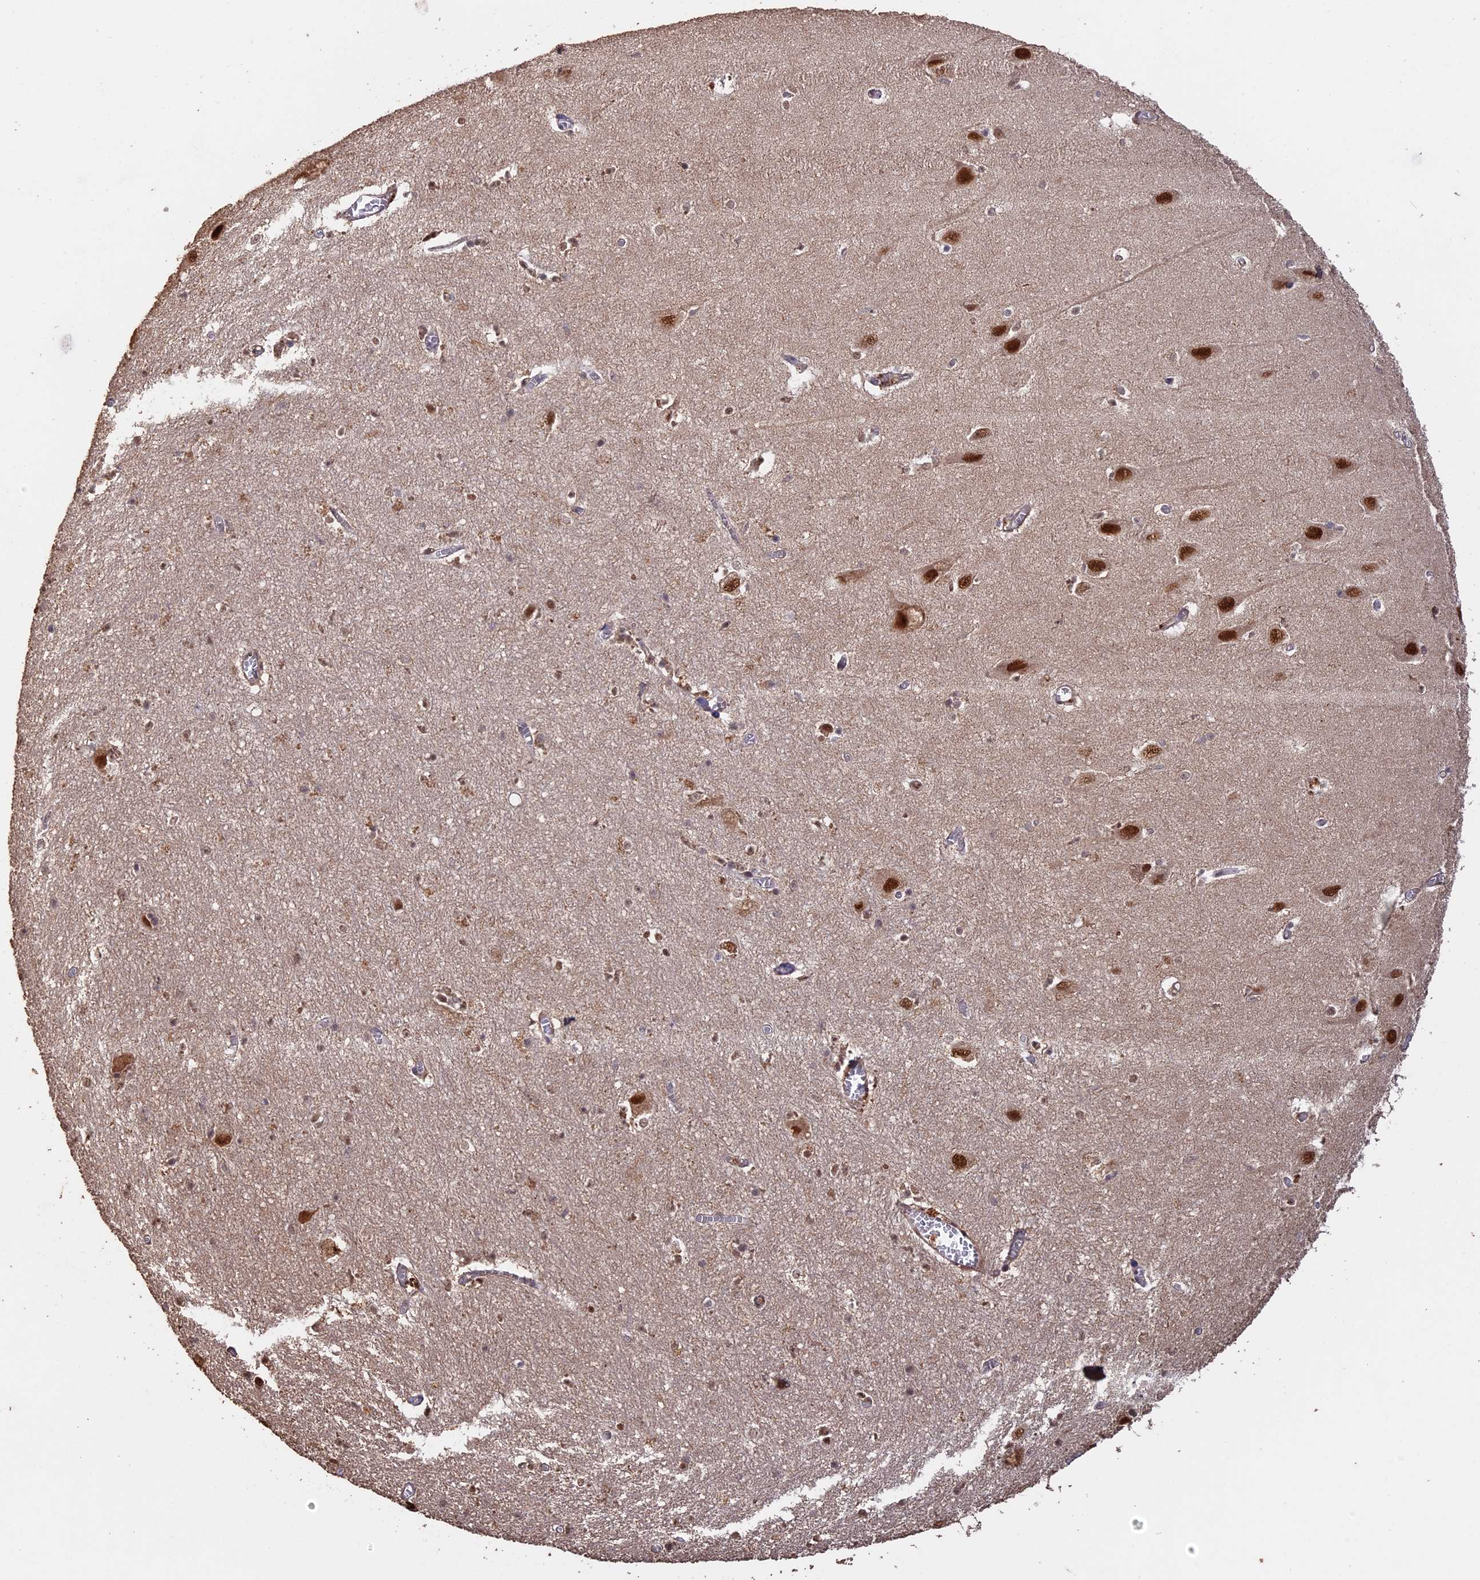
{"staining": {"intensity": "moderate", "quantity": "<25%", "location": "cytoplasmic/membranous,nuclear"}, "tissue": "hippocampus", "cell_type": "Glial cells", "image_type": "normal", "snomed": [{"axis": "morphology", "description": "Normal tissue, NOS"}, {"axis": "topography", "description": "Hippocampus"}], "caption": "This image displays immunohistochemistry (IHC) staining of normal hippocampus, with low moderate cytoplasmic/membranous,nuclear expression in approximately <25% of glial cells.", "gene": "PSMC6", "patient": {"sex": "female", "age": 64}}